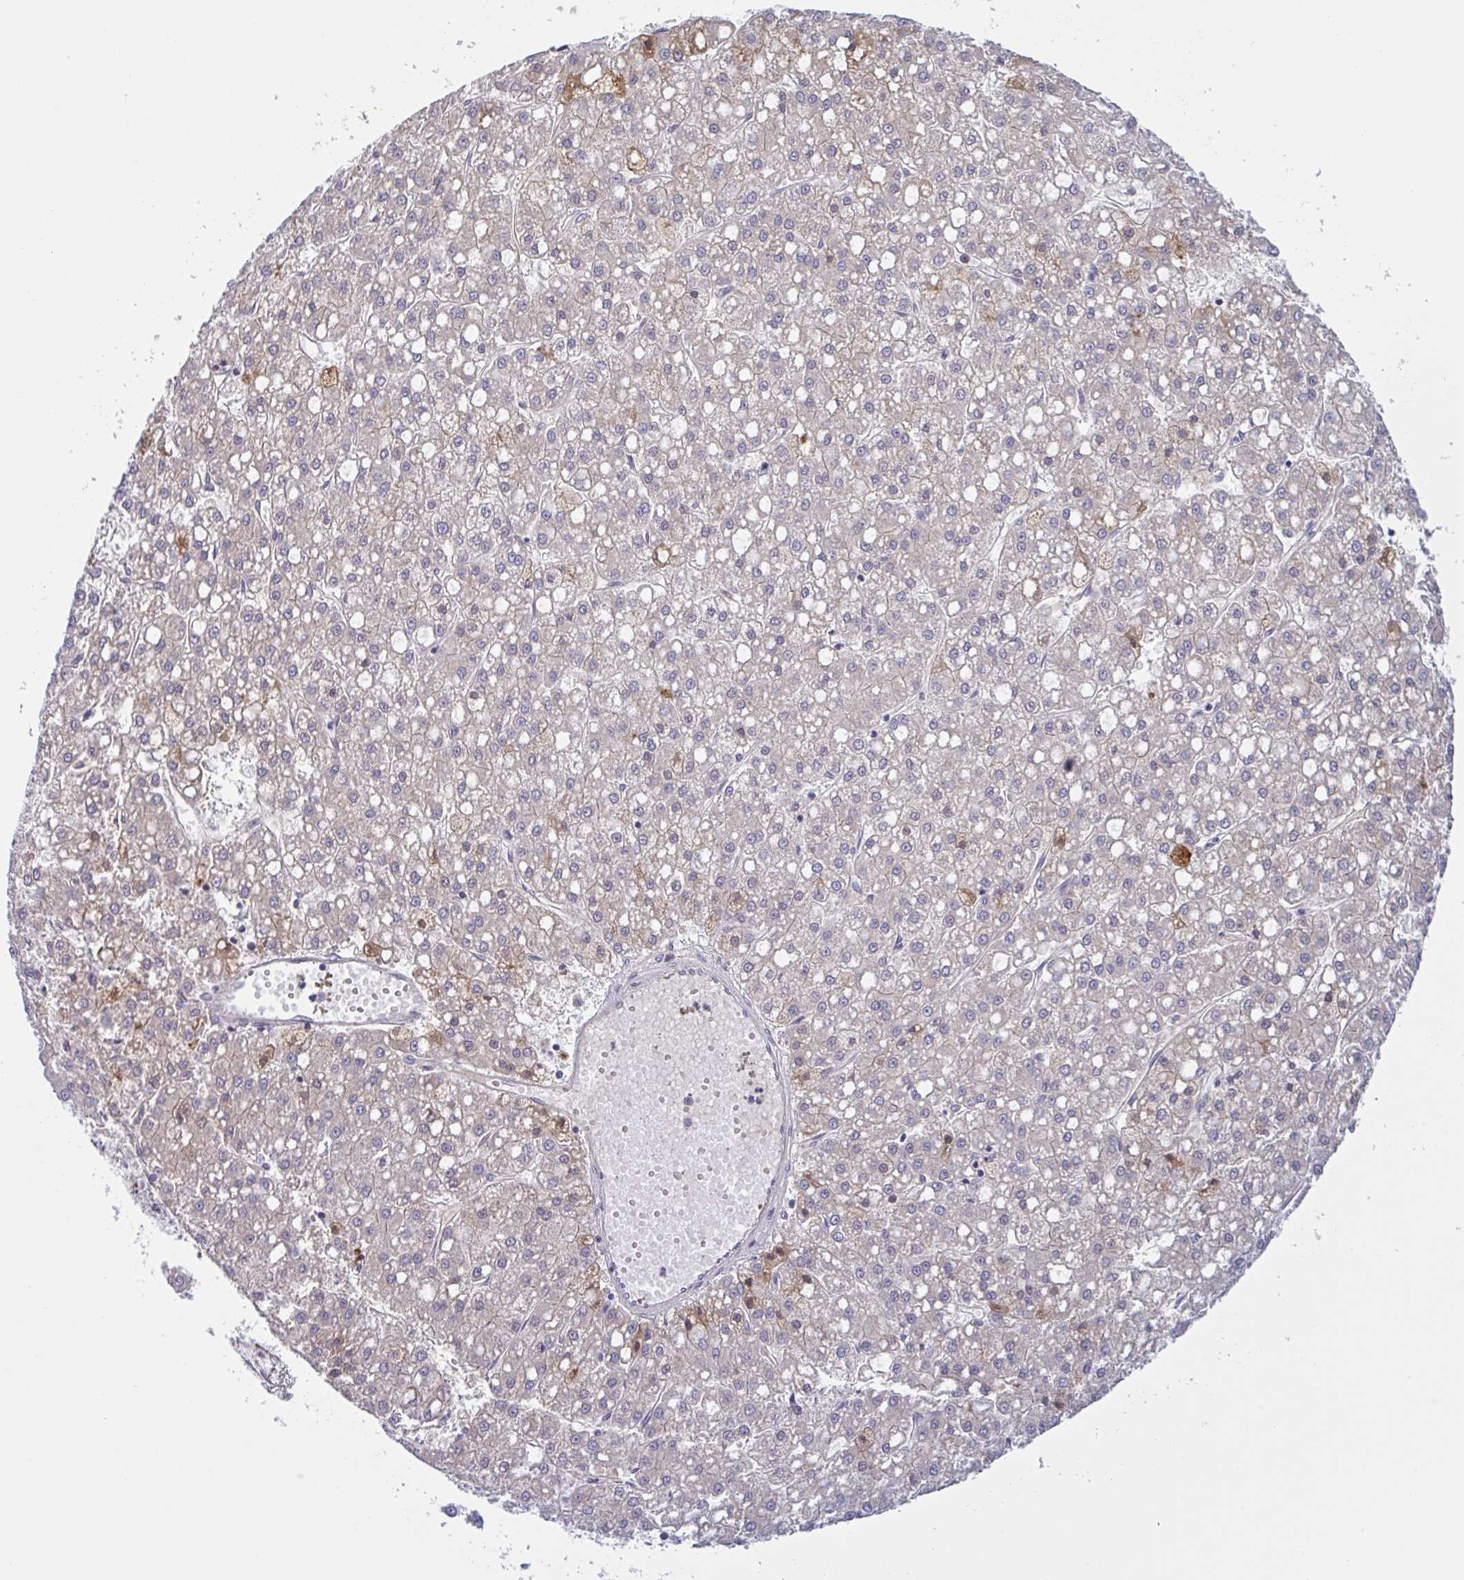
{"staining": {"intensity": "weak", "quantity": "<25%", "location": "cytoplasmic/membranous"}, "tissue": "liver cancer", "cell_type": "Tumor cells", "image_type": "cancer", "snomed": [{"axis": "morphology", "description": "Carcinoma, Hepatocellular, NOS"}, {"axis": "topography", "description": "Liver"}], "caption": "Immunohistochemistry (IHC) image of human hepatocellular carcinoma (liver) stained for a protein (brown), which exhibits no staining in tumor cells.", "gene": "PLG", "patient": {"sex": "male", "age": 67}}